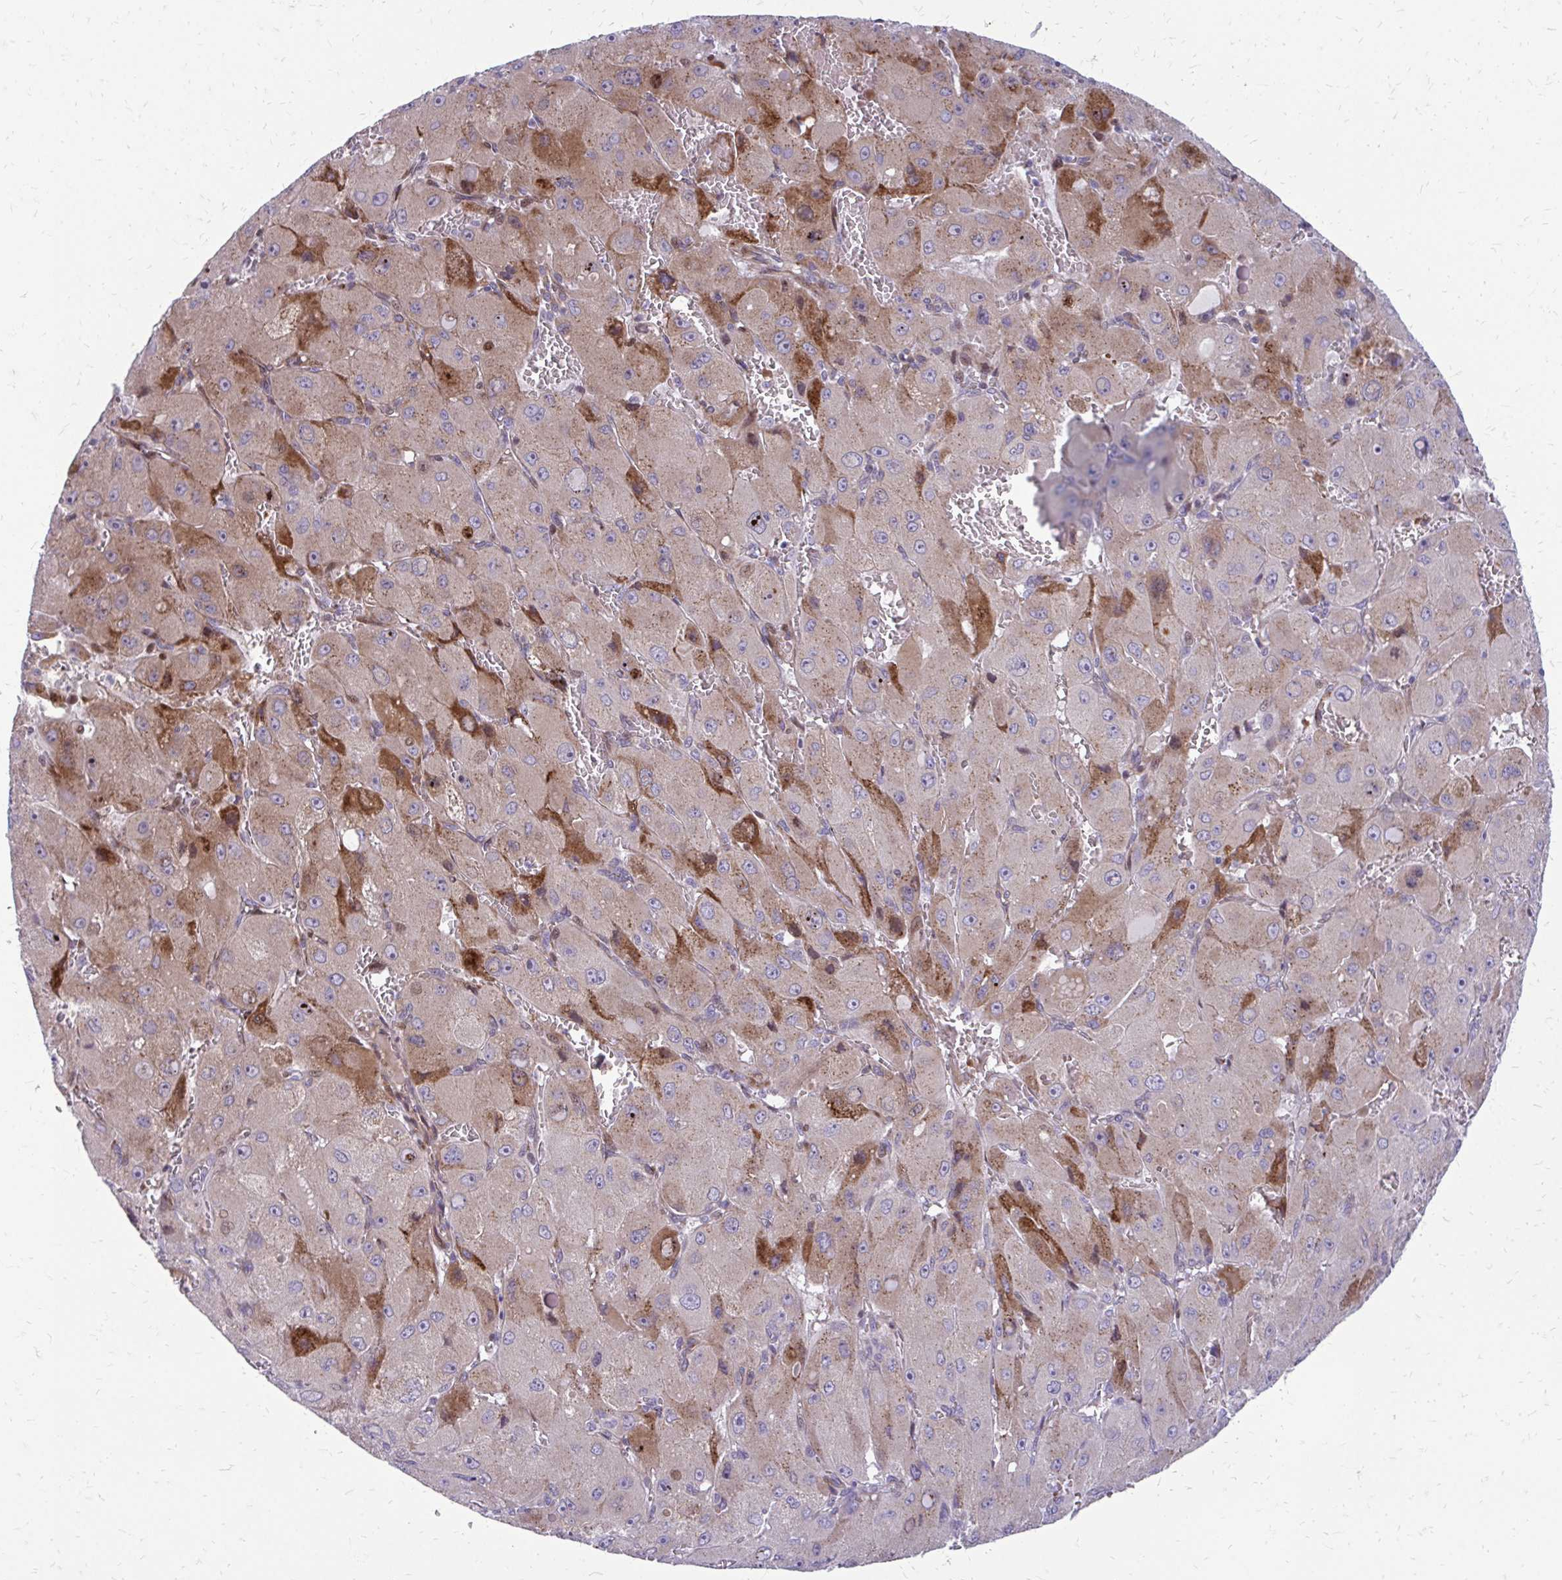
{"staining": {"intensity": "moderate", "quantity": "<25%", "location": "cytoplasmic/membranous"}, "tissue": "liver cancer", "cell_type": "Tumor cells", "image_type": "cancer", "snomed": [{"axis": "morphology", "description": "Carcinoma, Hepatocellular, NOS"}, {"axis": "topography", "description": "Liver"}], "caption": "Hepatocellular carcinoma (liver) tissue shows moderate cytoplasmic/membranous expression in about <25% of tumor cells (Brightfield microscopy of DAB IHC at high magnification).", "gene": "FUNDC2", "patient": {"sex": "male", "age": 27}}